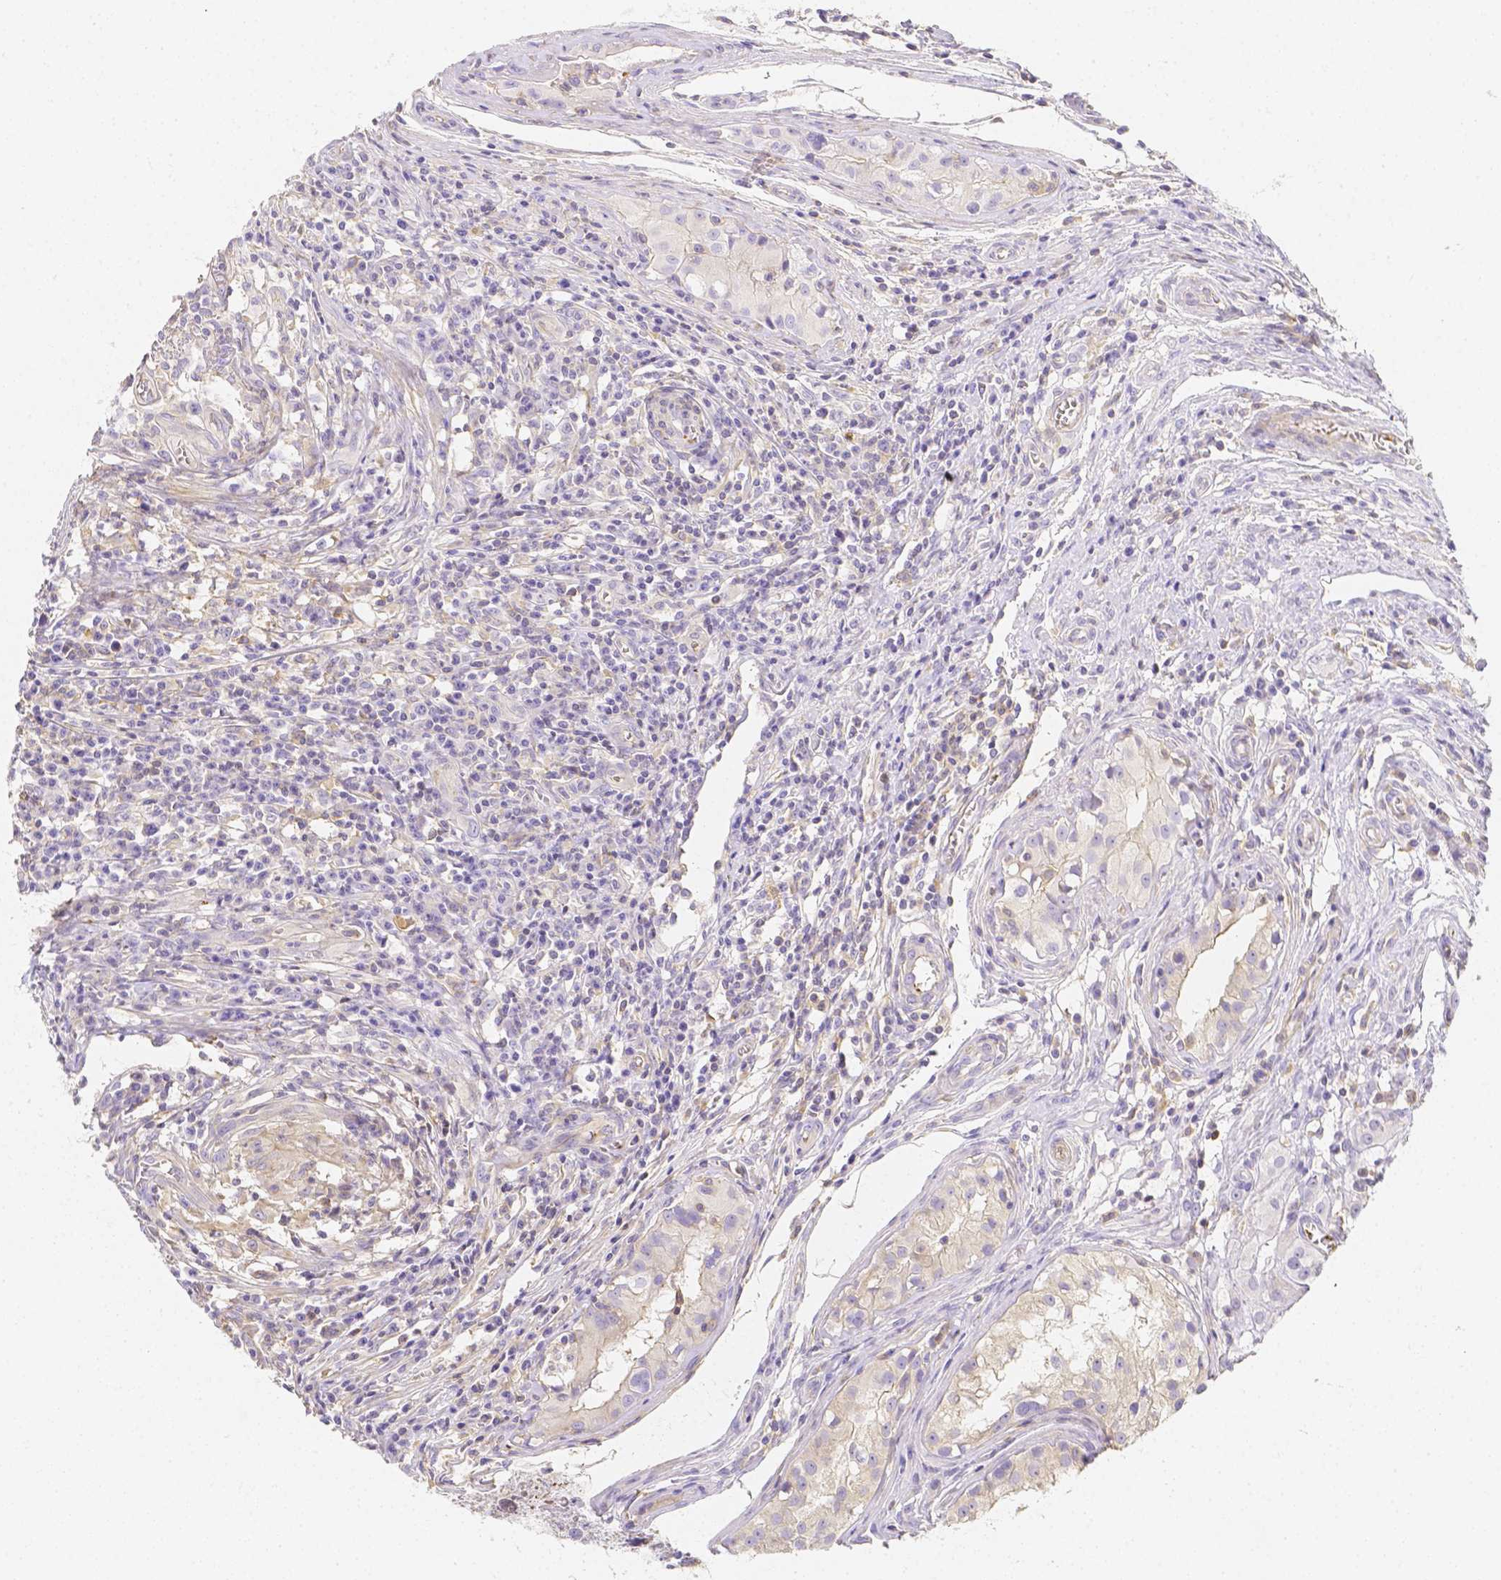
{"staining": {"intensity": "moderate", "quantity": "<25%", "location": "cytoplasmic/membranous"}, "tissue": "testis cancer", "cell_type": "Tumor cells", "image_type": "cancer", "snomed": [{"axis": "morphology", "description": "Carcinoma, Embryonal, NOS"}, {"axis": "topography", "description": "Testis"}], "caption": "Protein staining of testis cancer tissue displays moderate cytoplasmic/membranous expression in about <25% of tumor cells.", "gene": "ASAH2", "patient": {"sex": "male", "age": 22}}